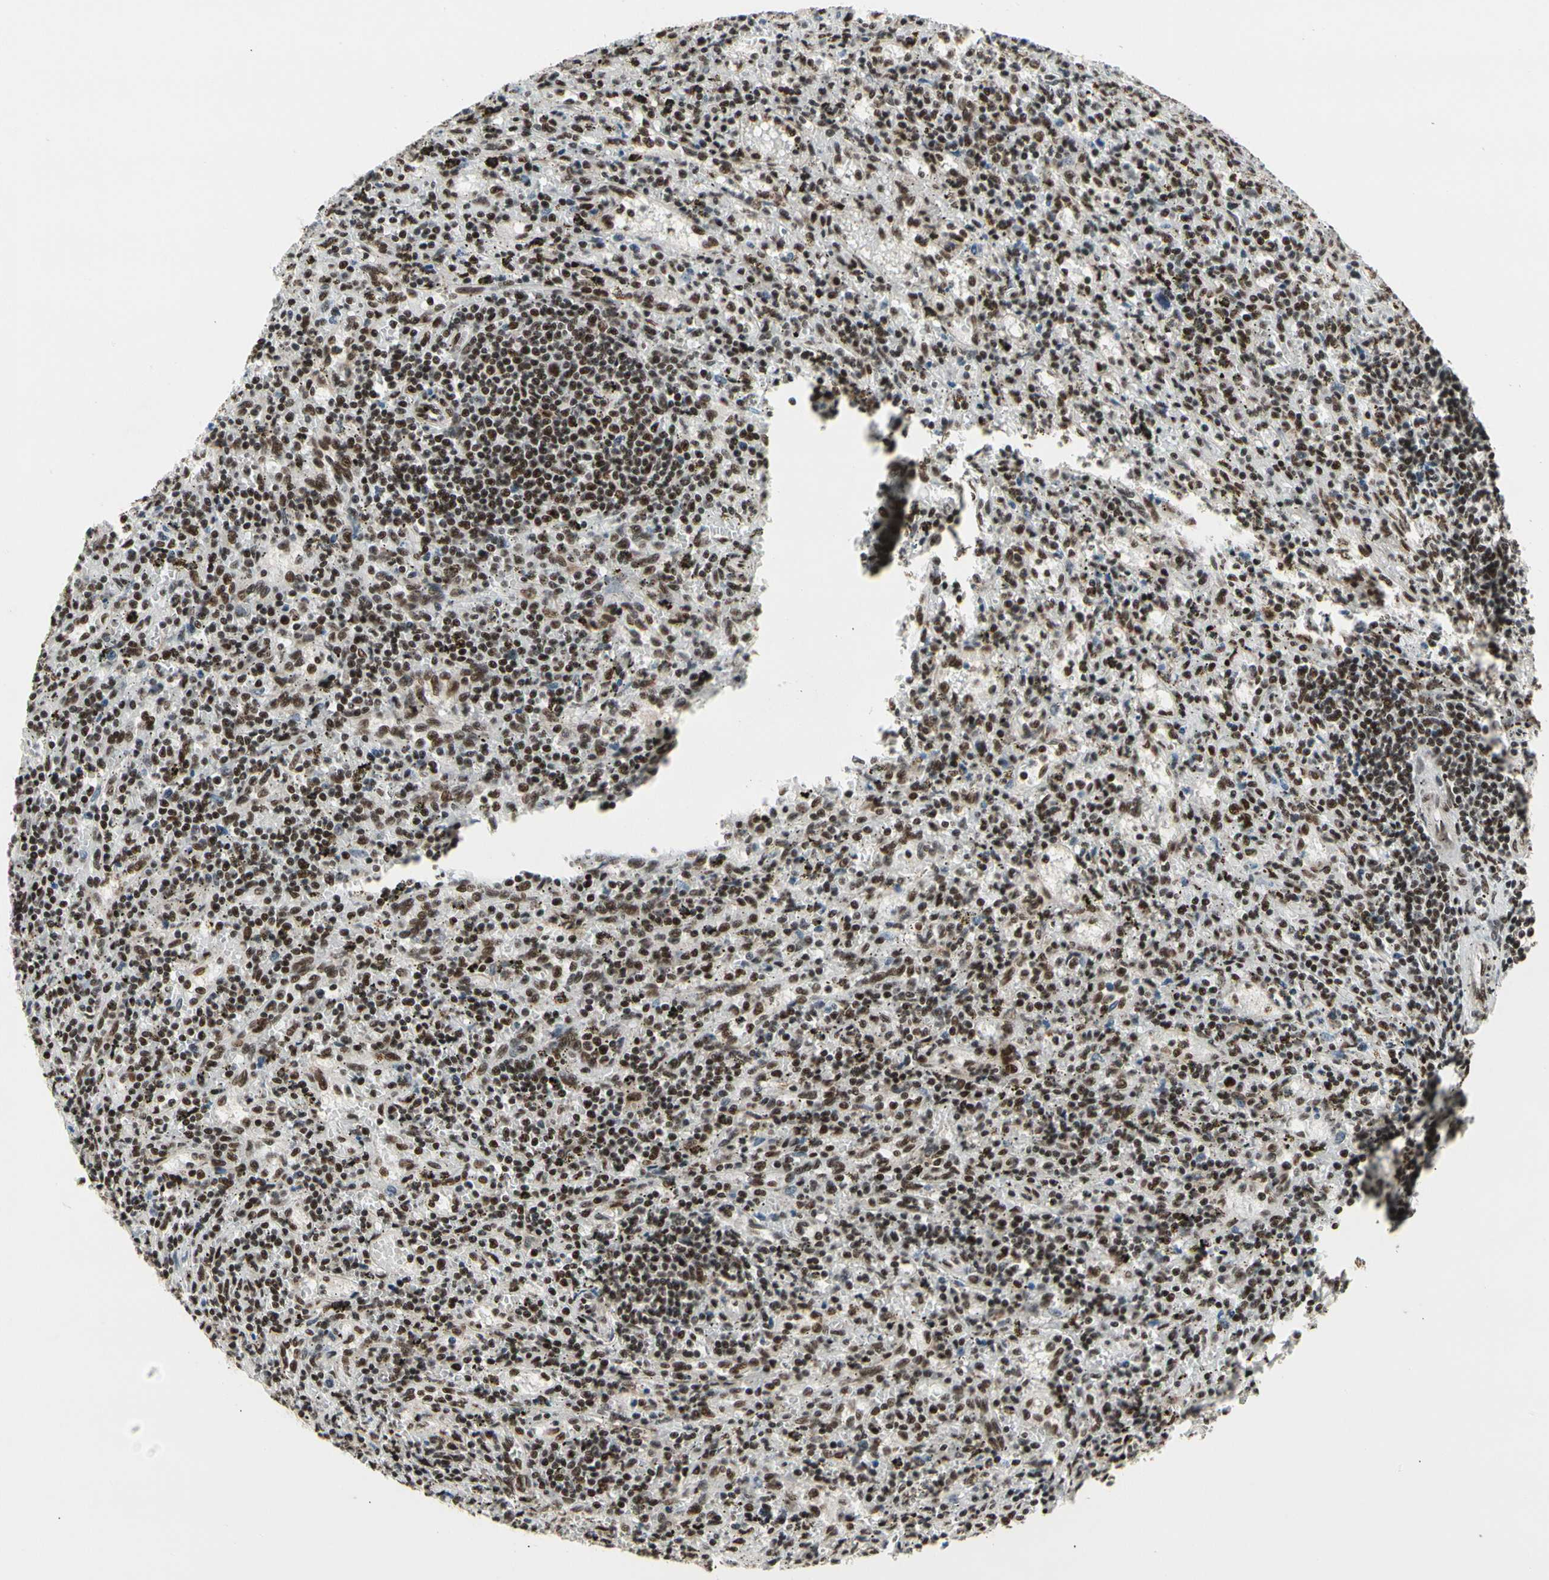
{"staining": {"intensity": "strong", "quantity": ">75%", "location": "nuclear"}, "tissue": "lymphoma", "cell_type": "Tumor cells", "image_type": "cancer", "snomed": [{"axis": "morphology", "description": "Malignant lymphoma, non-Hodgkin's type, Low grade"}, {"axis": "topography", "description": "Spleen"}], "caption": "Human lymphoma stained with a protein marker reveals strong staining in tumor cells.", "gene": "SRSF11", "patient": {"sex": "male", "age": 76}}